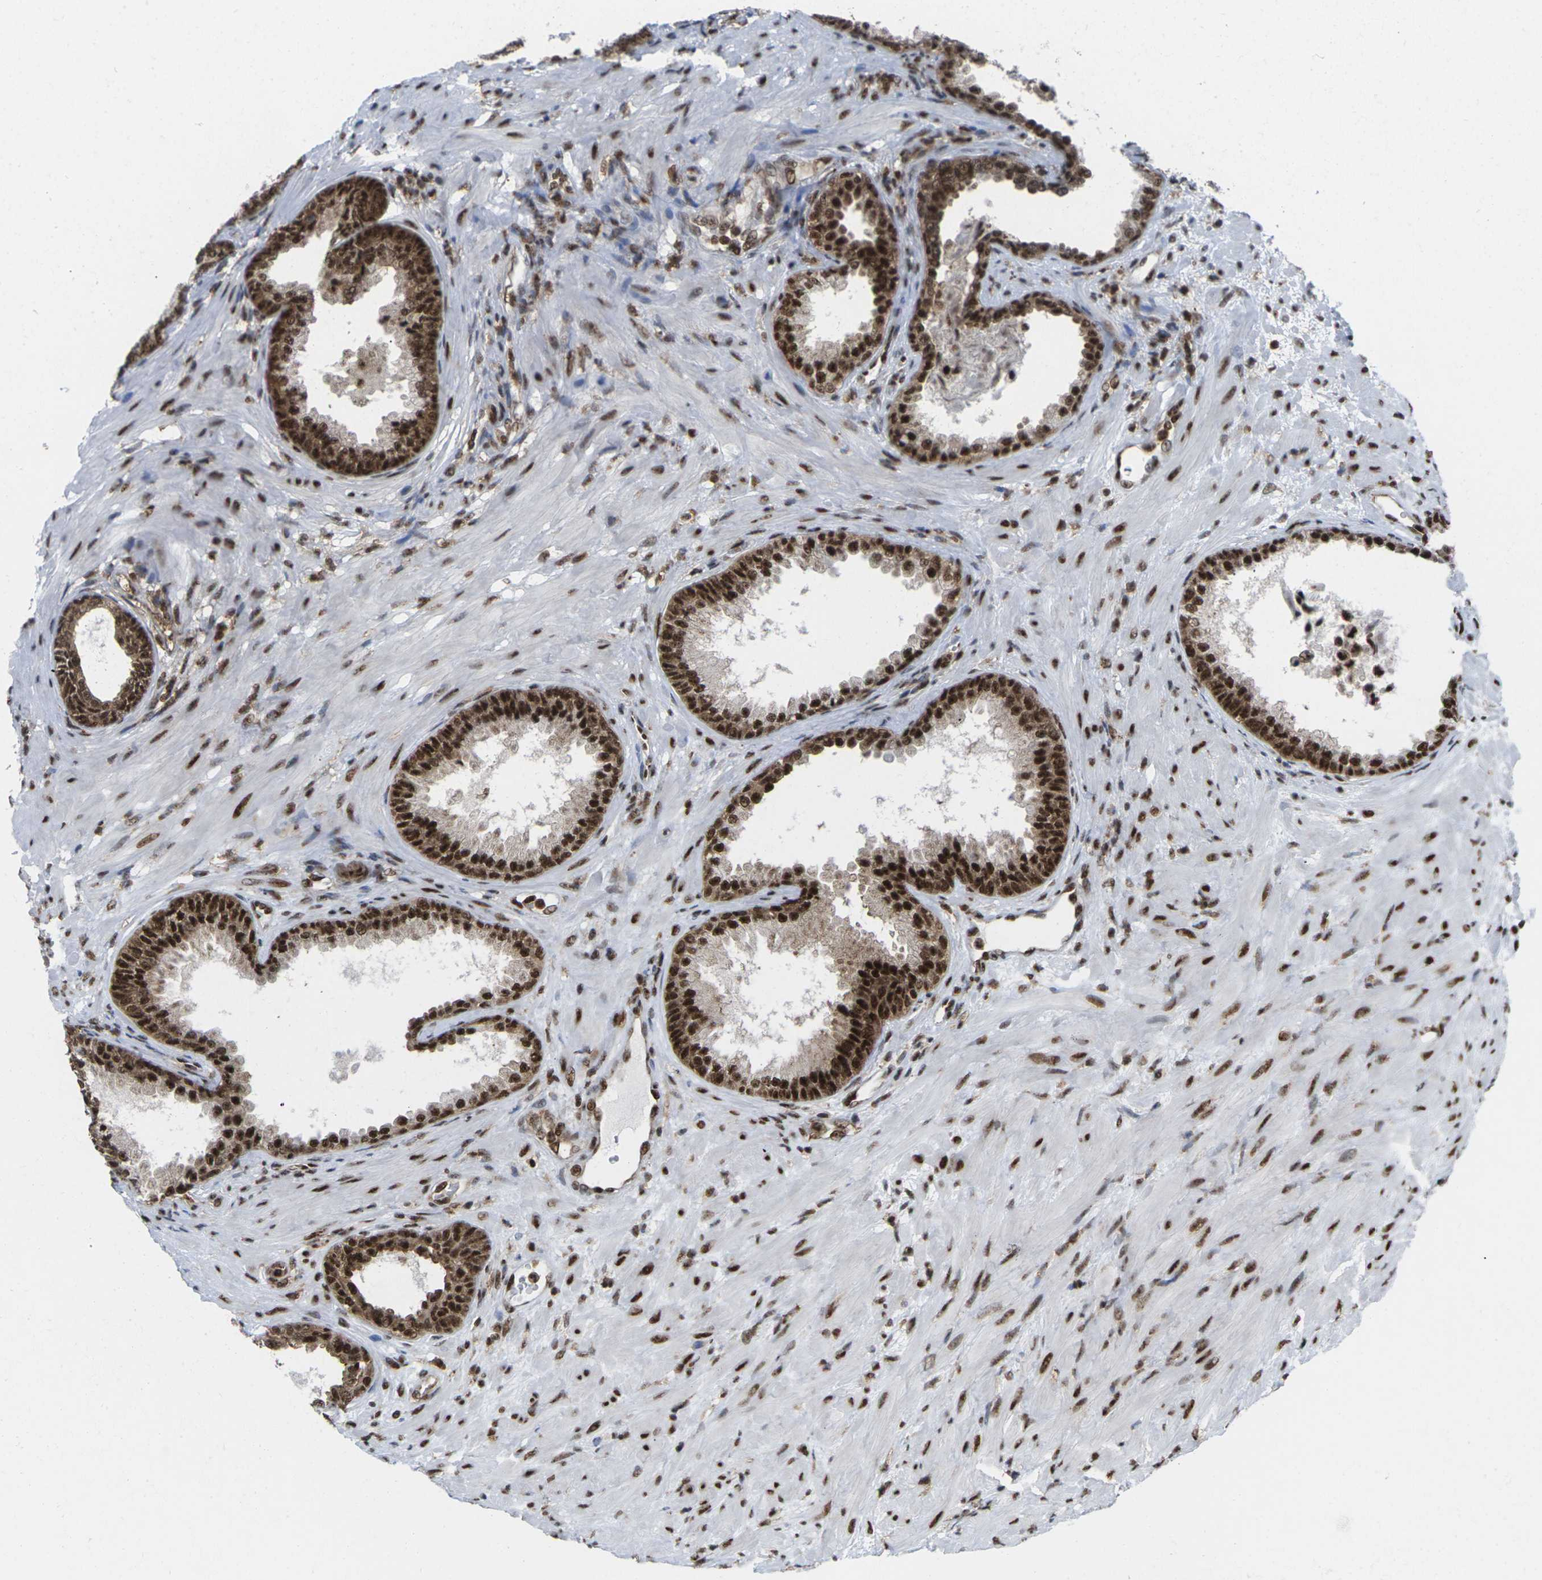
{"staining": {"intensity": "strong", "quantity": ">75%", "location": "cytoplasmic/membranous,nuclear"}, "tissue": "prostate", "cell_type": "Glandular cells", "image_type": "normal", "snomed": [{"axis": "morphology", "description": "Normal tissue, NOS"}, {"axis": "topography", "description": "Prostate"}], "caption": "Immunohistochemical staining of unremarkable human prostate demonstrates >75% levels of strong cytoplasmic/membranous,nuclear protein expression in approximately >75% of glandular cells. Ihc stains the protein in brown and the nuclei are stained blue.", "gene": "MAGOH", "patient": {"sex": "male", "age": 76}}